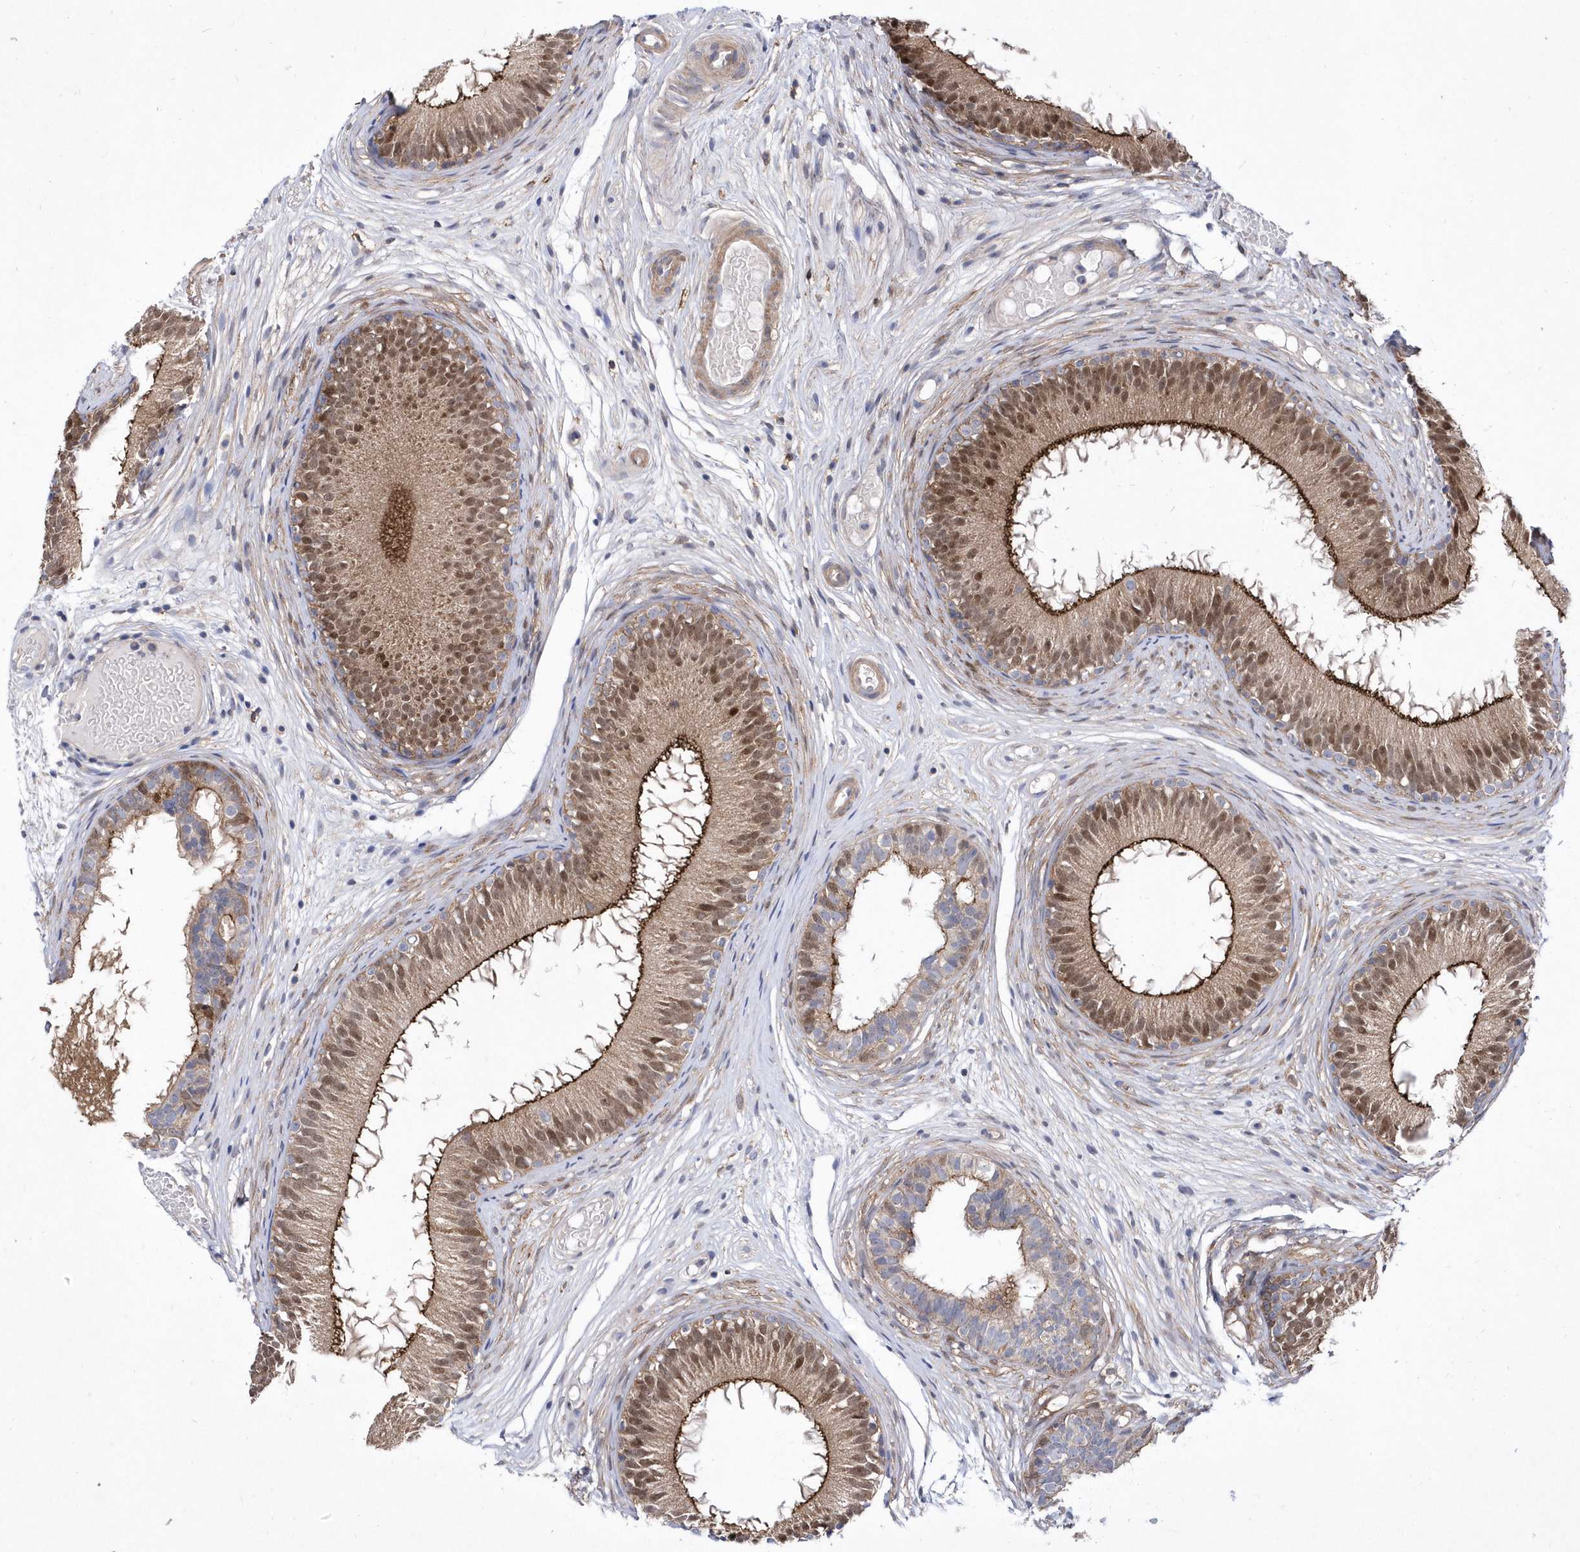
{"staining": {"intensity": "moderate", "quantity": ">75%", "location": "cytoplasmic/membranous,nuclear"}, "tissue": "epididymis", "cell_type": "Glandular cells", "image_type": "normal", "snomed": [{"axis": "morphology", "description": "Normal tissue, NOS"}, {"axis": "morphology", "description": "Atrophy, NOS"}, {"axis": "topography", "description": "Testis"}, {"axis": "topography", "description": "Epididymis"}], "caption": "Protein expression analysis of unremarkable epididymis displays moderate cytoplasmic/membranous,nuclear positivity in about >75% of glandular cells.", "gene": "LONRF2", "patient": {"sex": "male", "age": 18}}